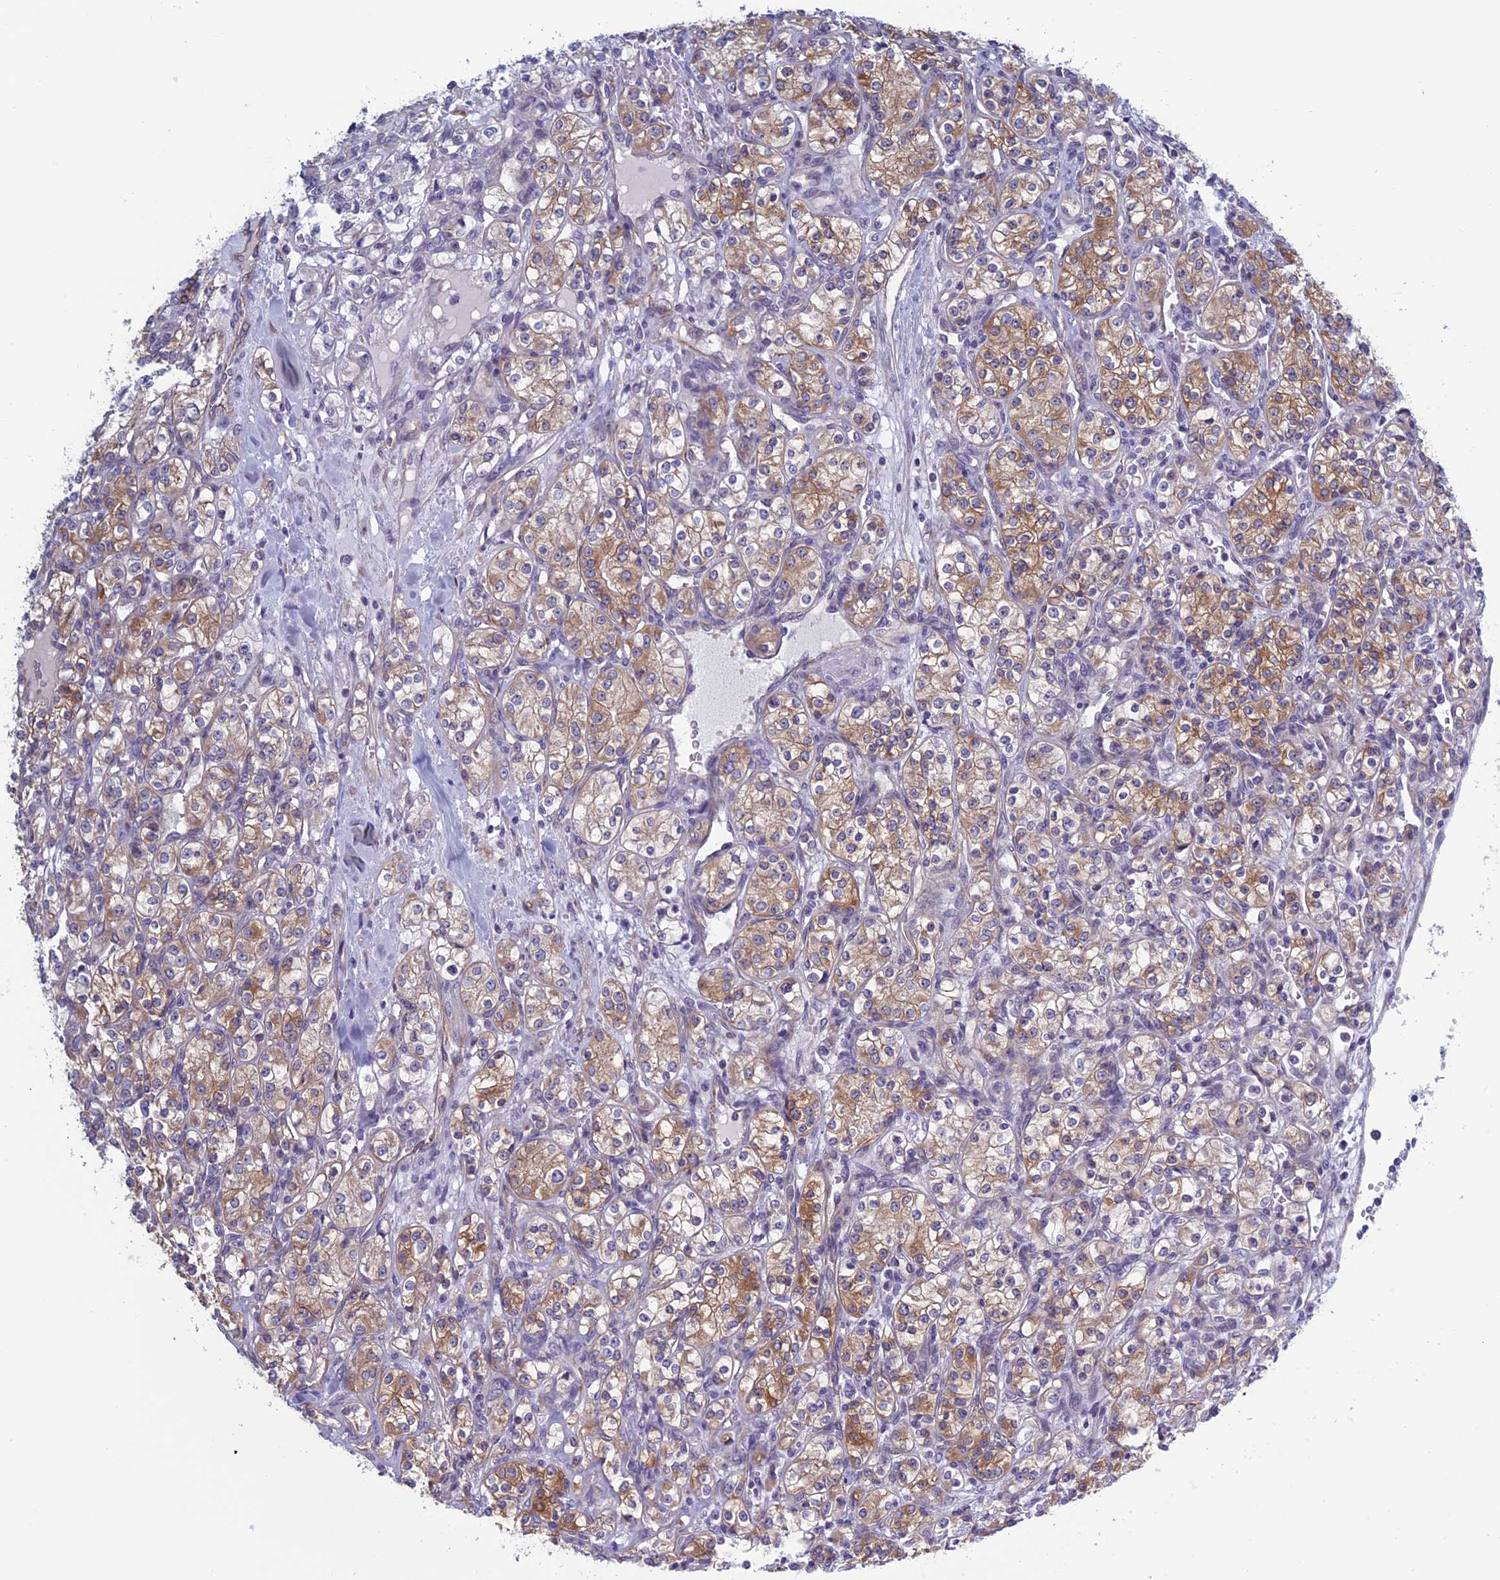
{"staining": {"intensity": "moderate", "quantity": ">75%", "location": "cytoplasmic/membranous"}, "tissue": "renal cancer", "cell_type": "Tumor cells", "image_type": "cancer", "snomed": [{"axis": "morphology", "description": "Adenocarcinoma, NOS"}, {"axis": "topography", "description": "Kidney"}], "caption": "A photomicrograph of renal cancer stained for a protein shows moderate cytoplasmic/membranous brown staining in tumor cells.", "gene": "BCL2L10", "patient": {"sex": "male", "age": 77}}